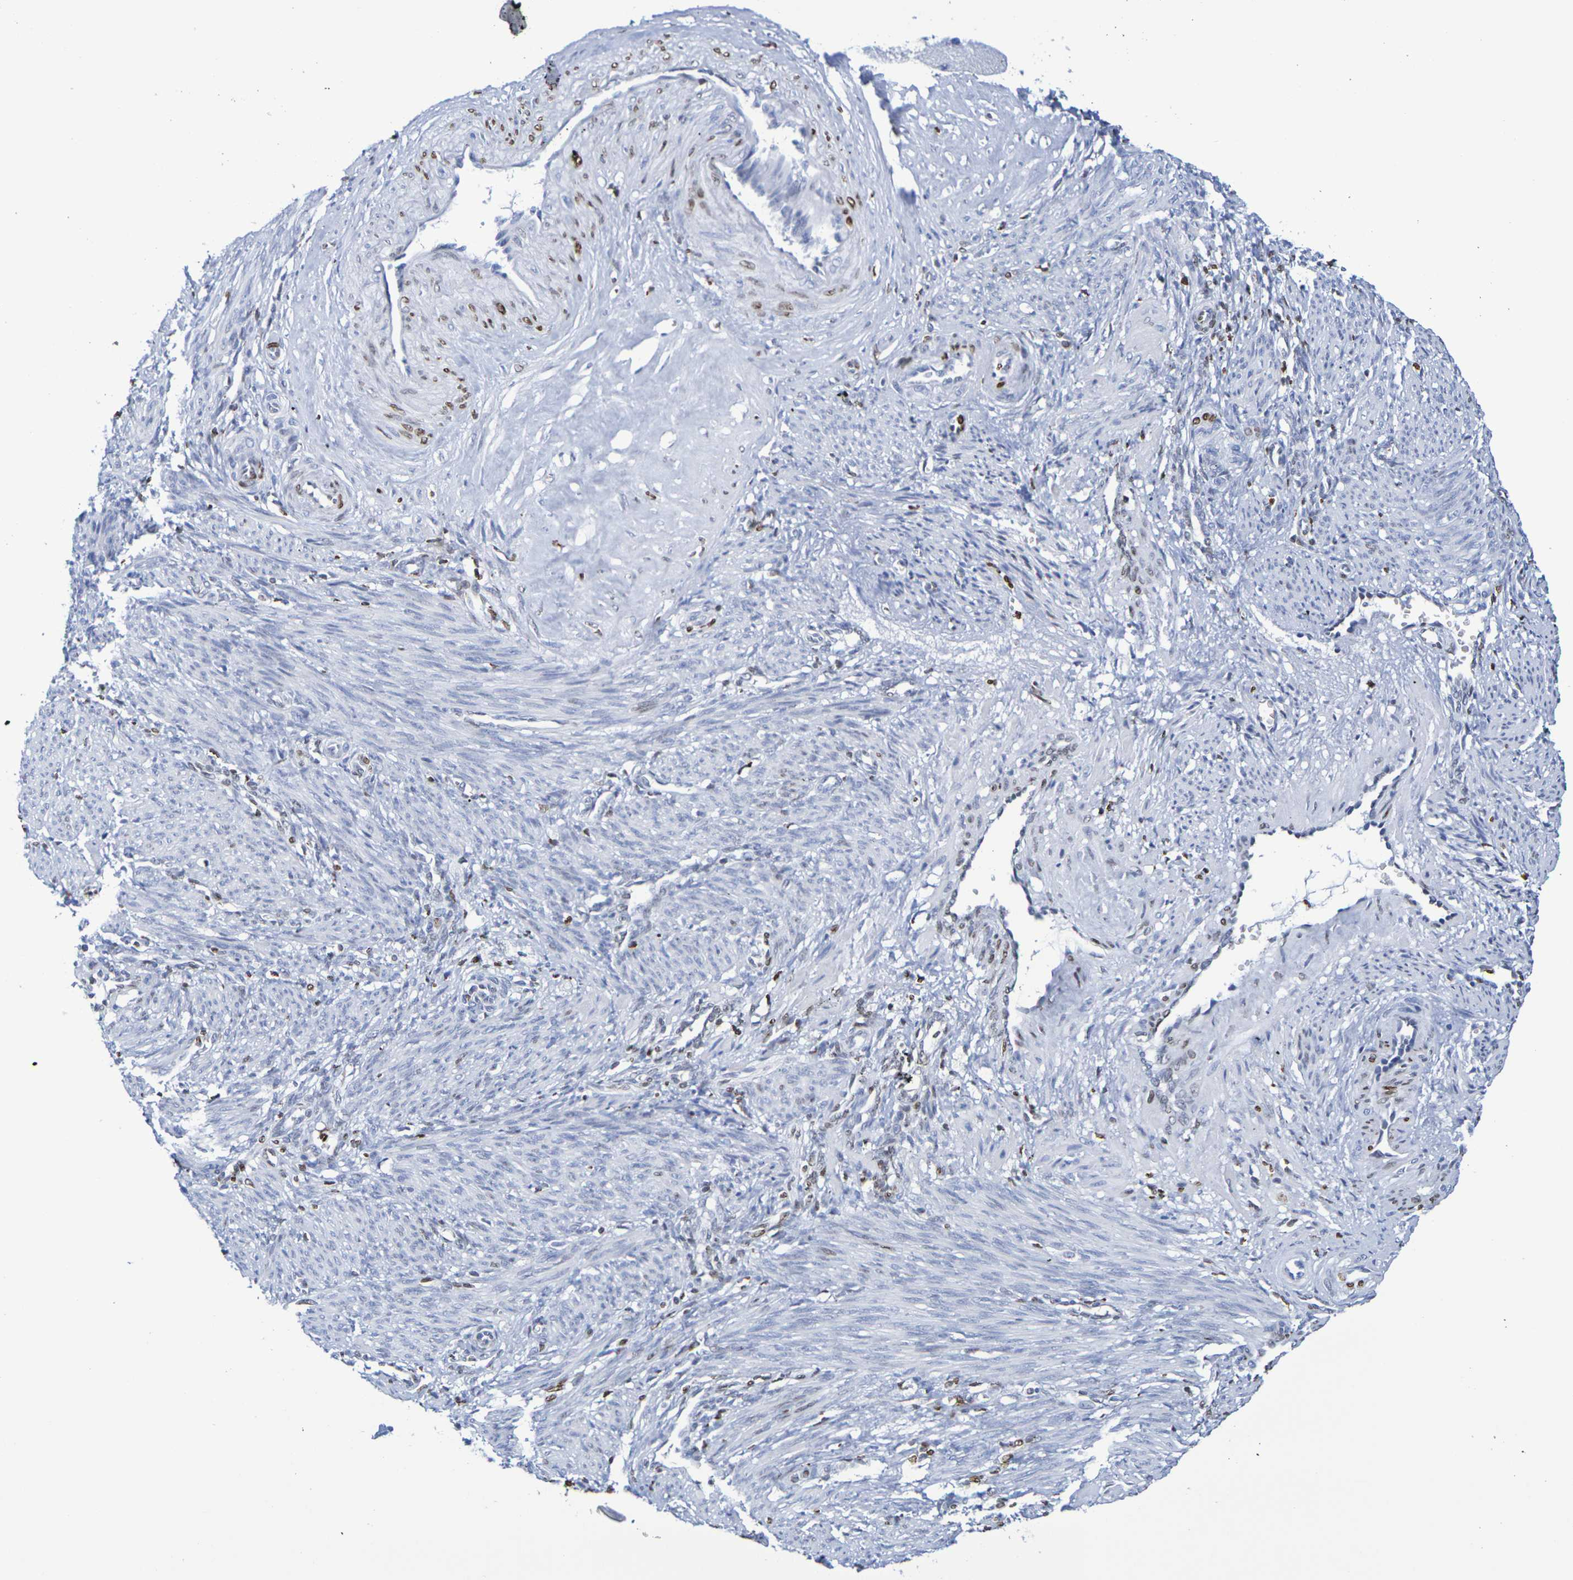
{"staining": {"intensity": "negative", "quantity": "none", "location": "none"}, "tissue": "smooth muscle", "cell_type": "Smooth muscle cells", "image_type": "normal", "snomed": [{"axis": "morphology", "description": "Normal tissue, NOS"}, {"axis": "topography", "description": "Endometrium"}], "caption": "High magnification brightfield microscopy of normal smooth muscle stained with DAB (brown) and counterstained with hematoxylin (blue): smooth muscle cells show no significant positivity.", "gene": "H1", "patient": {"sex": "female", "age": 33}}